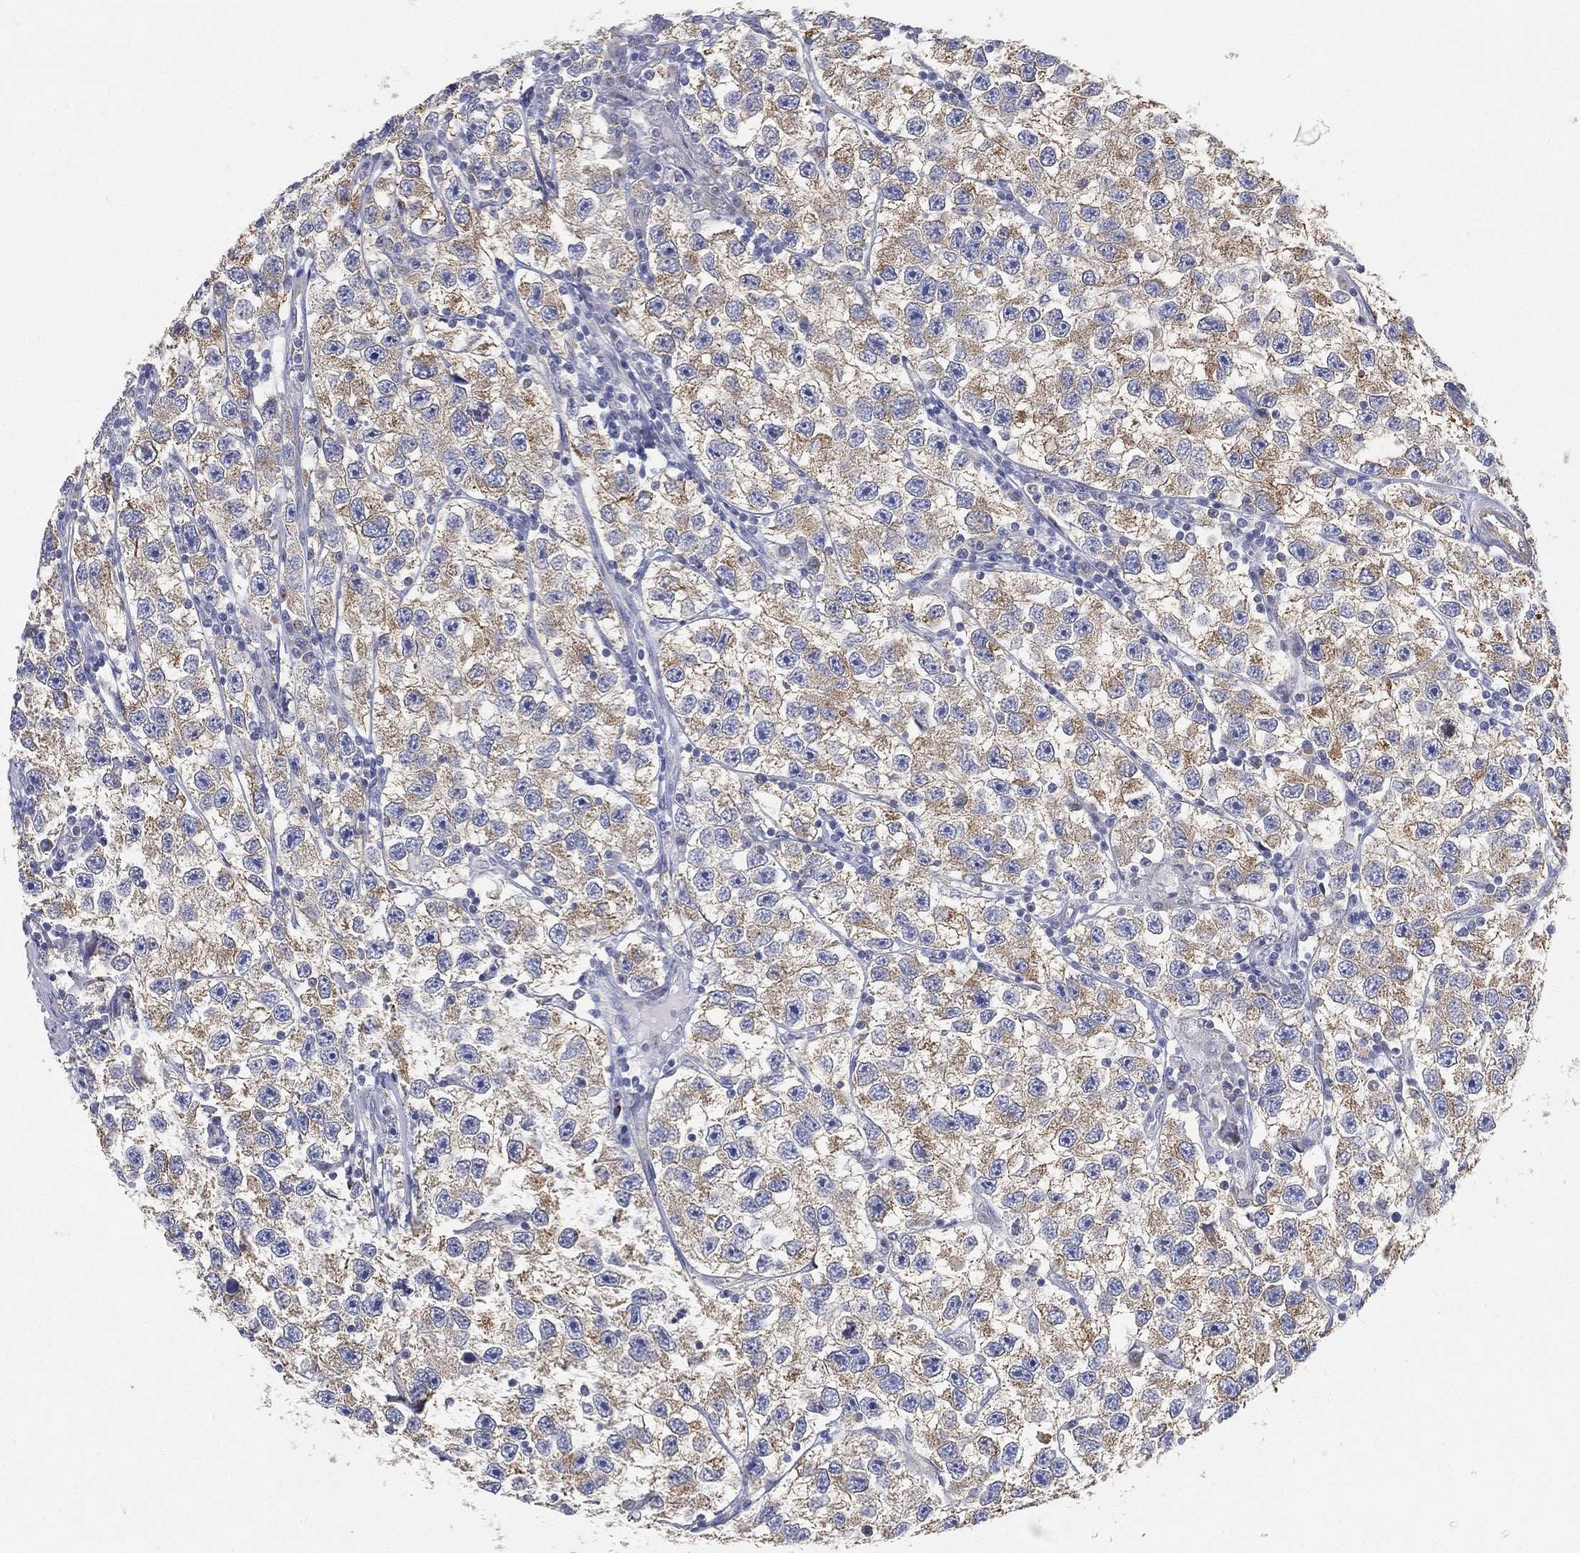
{"staining": {"intensity": "moderate", "quantity": "25%-75%", "location": "cytoplasmic/membranous"}, "tissue": "testis cancer", "cell_type": "Tumor cells", "image_type": "cancer", "snomed": [{"axis": "morphology", "description": "Seminoma, NOS"}, {"axis": "topography", "description": "Testis"}], "caption": "A micrograph showing moderate cytoplasmic/membranous expression in about 25%-75% of tumor cells in testis cancer (seminoma), as visualized by brown immunohistochemical staining.", "gene": "TMEM25", "patient": {"sex": "male", "age": 26}}